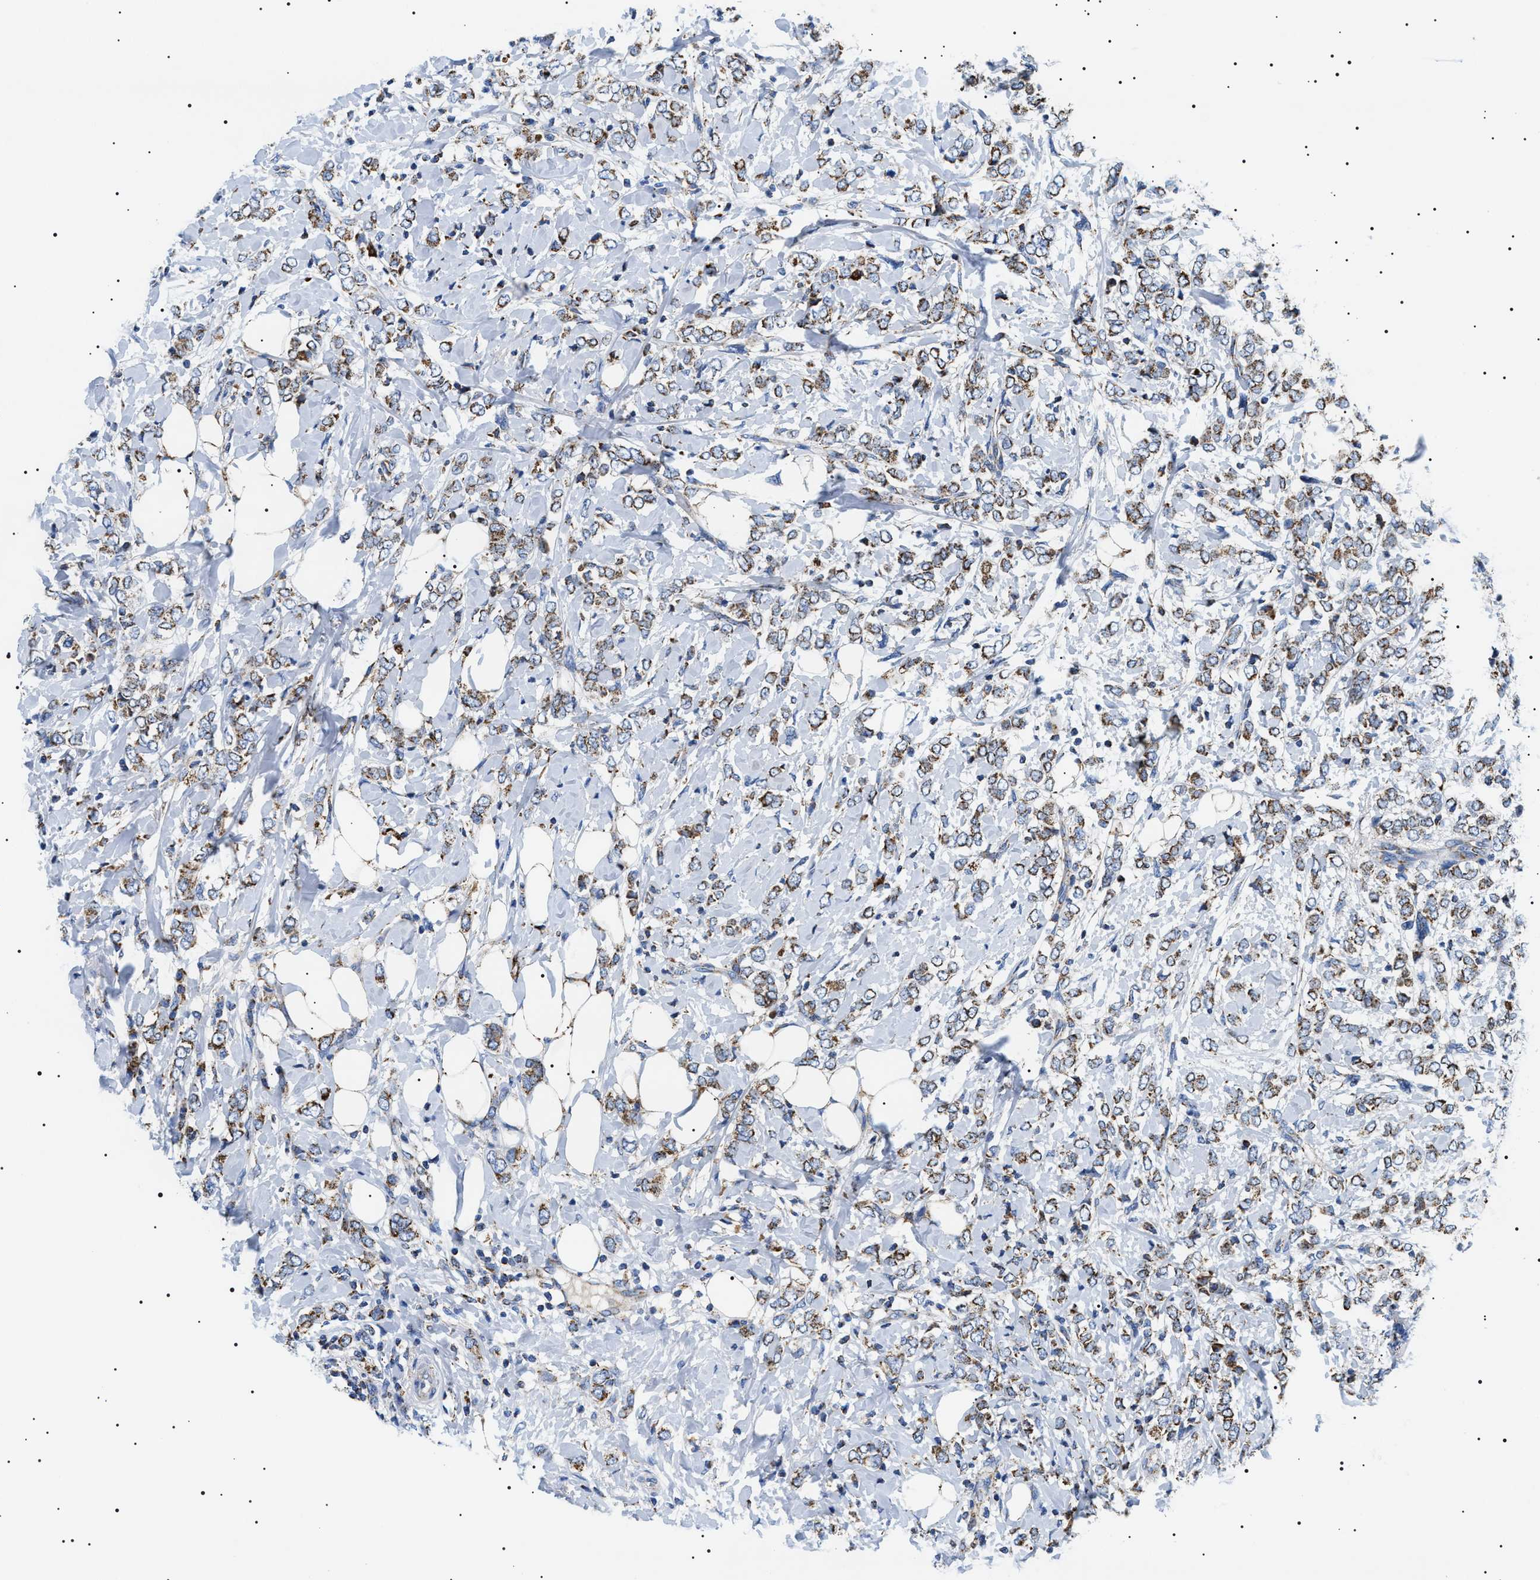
{"staining": {"intensity": "strong", "quantity": ">75%", "location": "cytoplasmic/membranous"}, "tissue": "breast cancer", "cell_type": "Tumor cells", "image_type": "cancer", "snomed": [{"axis": "morphology", "description": "Normal tissue, NOS"}, {"axis": "morphology", "description": "Lobular carcinoma"}, {"axis": "topography", "description": "Breast"}], "caption": "Immunohistochemistry (IHC) of breast cancer (lobular carcinoma) shows high levels of strong cytoplasmic/membranous positivity in approximately >75% of tumor cells. The staining was performed using DAB, with brown indicating positive protein expression. Nuclei are stained blue with hematoxylin.", "gene": "OXSM", "patient": {"sex": "female", "age": 47}}